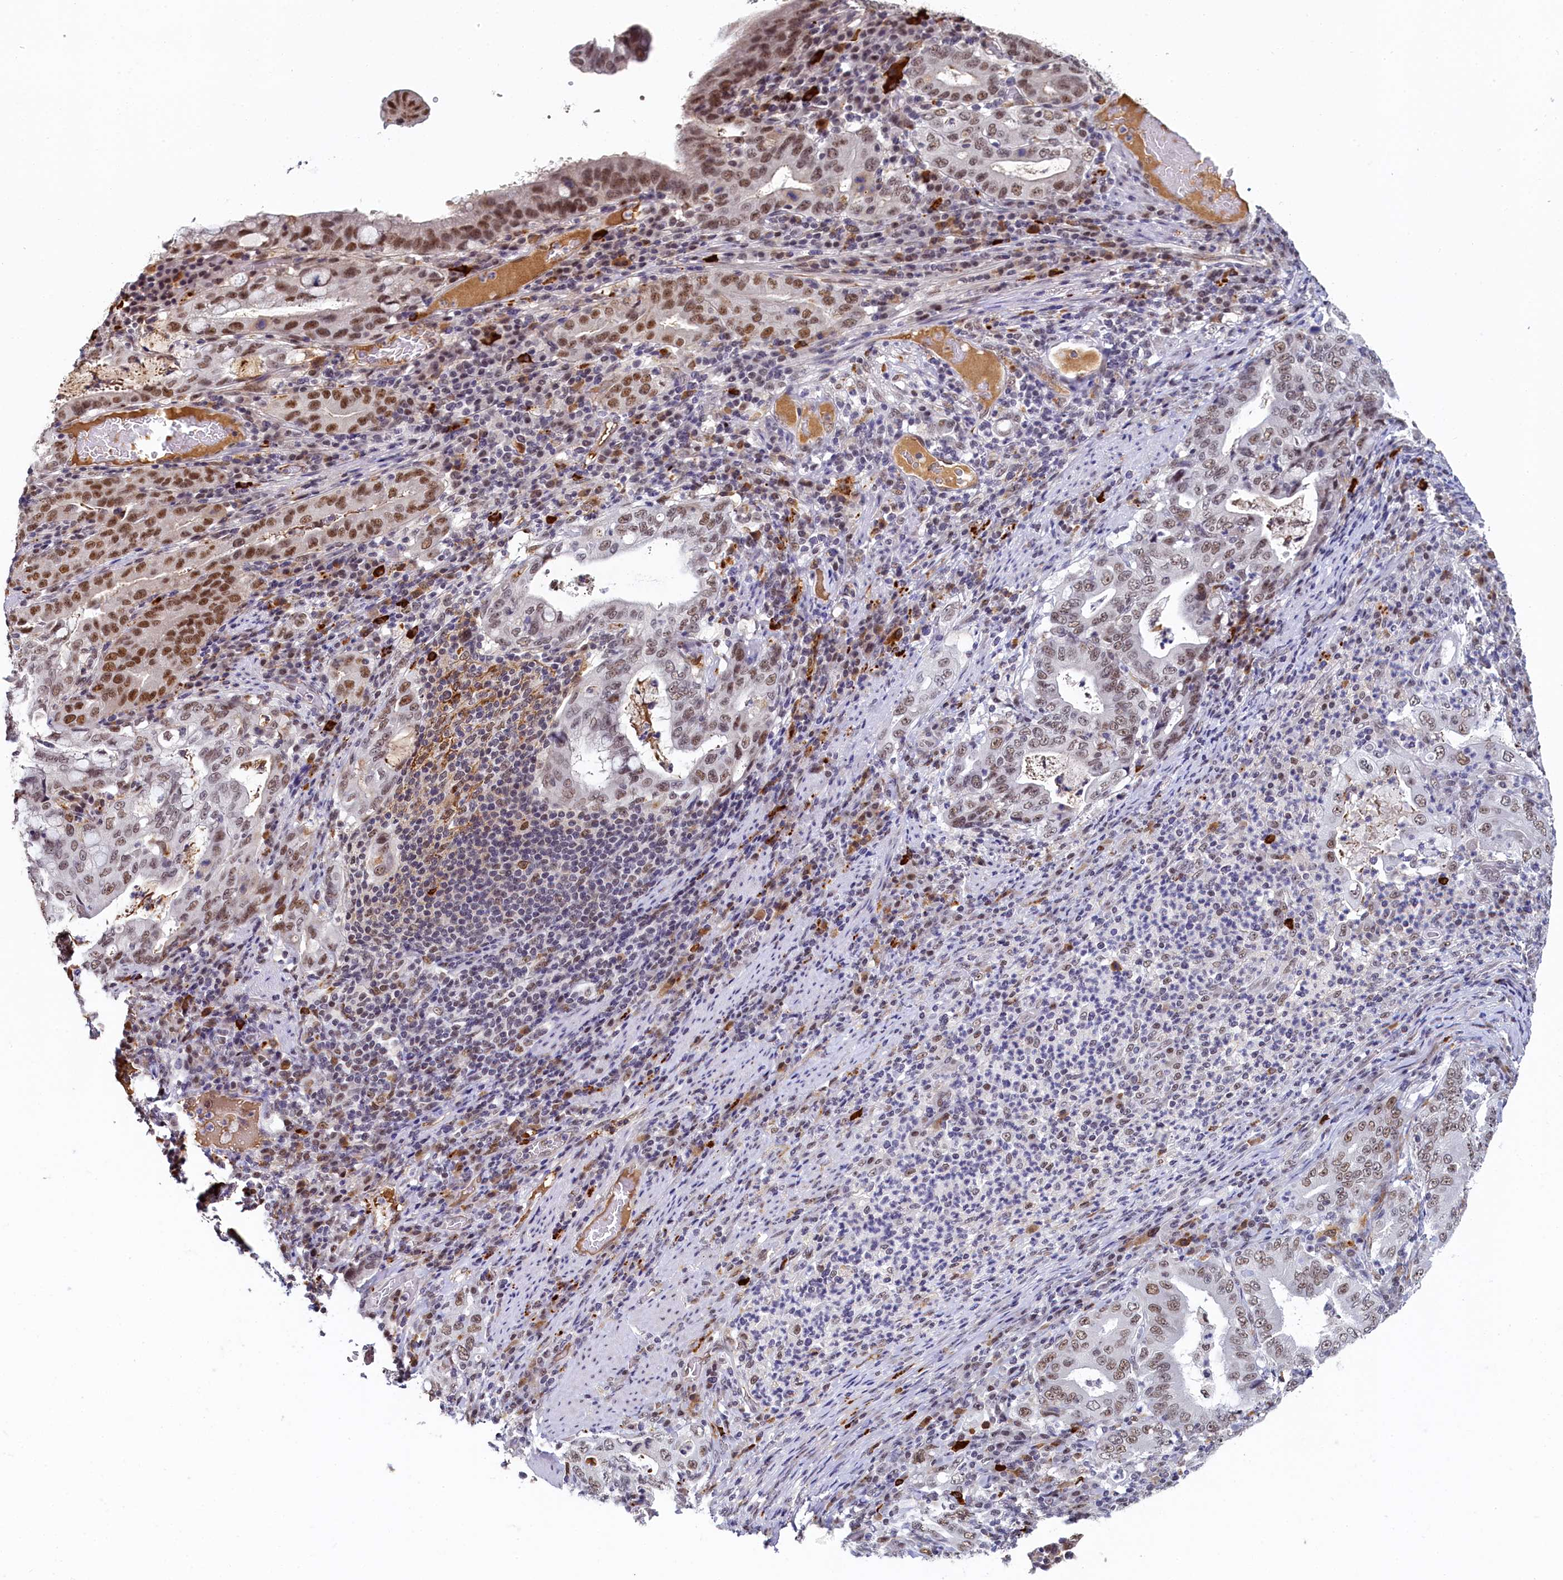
{"staining": {"intensity": "moderate", "quantity": "25%-75%", "location": "nuclear"}, "tissue": "stomach cancer", "cell_type": "Tumor cells", "image_type": "cancer", "snomed": [{"axis": "morphology", "description": "Normal tissue, NOS"}, {"axis": "morphology", "description": "Adenocarcinoma, NOS"}, {"axis": "topography", "description": "Esophagus"}, {"axis": "topography", "description": "Stomach, upper"}, {"axis": "topography", "description": "Peripheral nerve tissue"}], "caption": "Immunohistochemical staining of human stomach adenocarcinoma displays medium levels of moderate nuclear protein positivity in approximately 25%-75% of tumor cells.", "gene": "INTS14", "patient": {"sex": "male", "age": 62}}